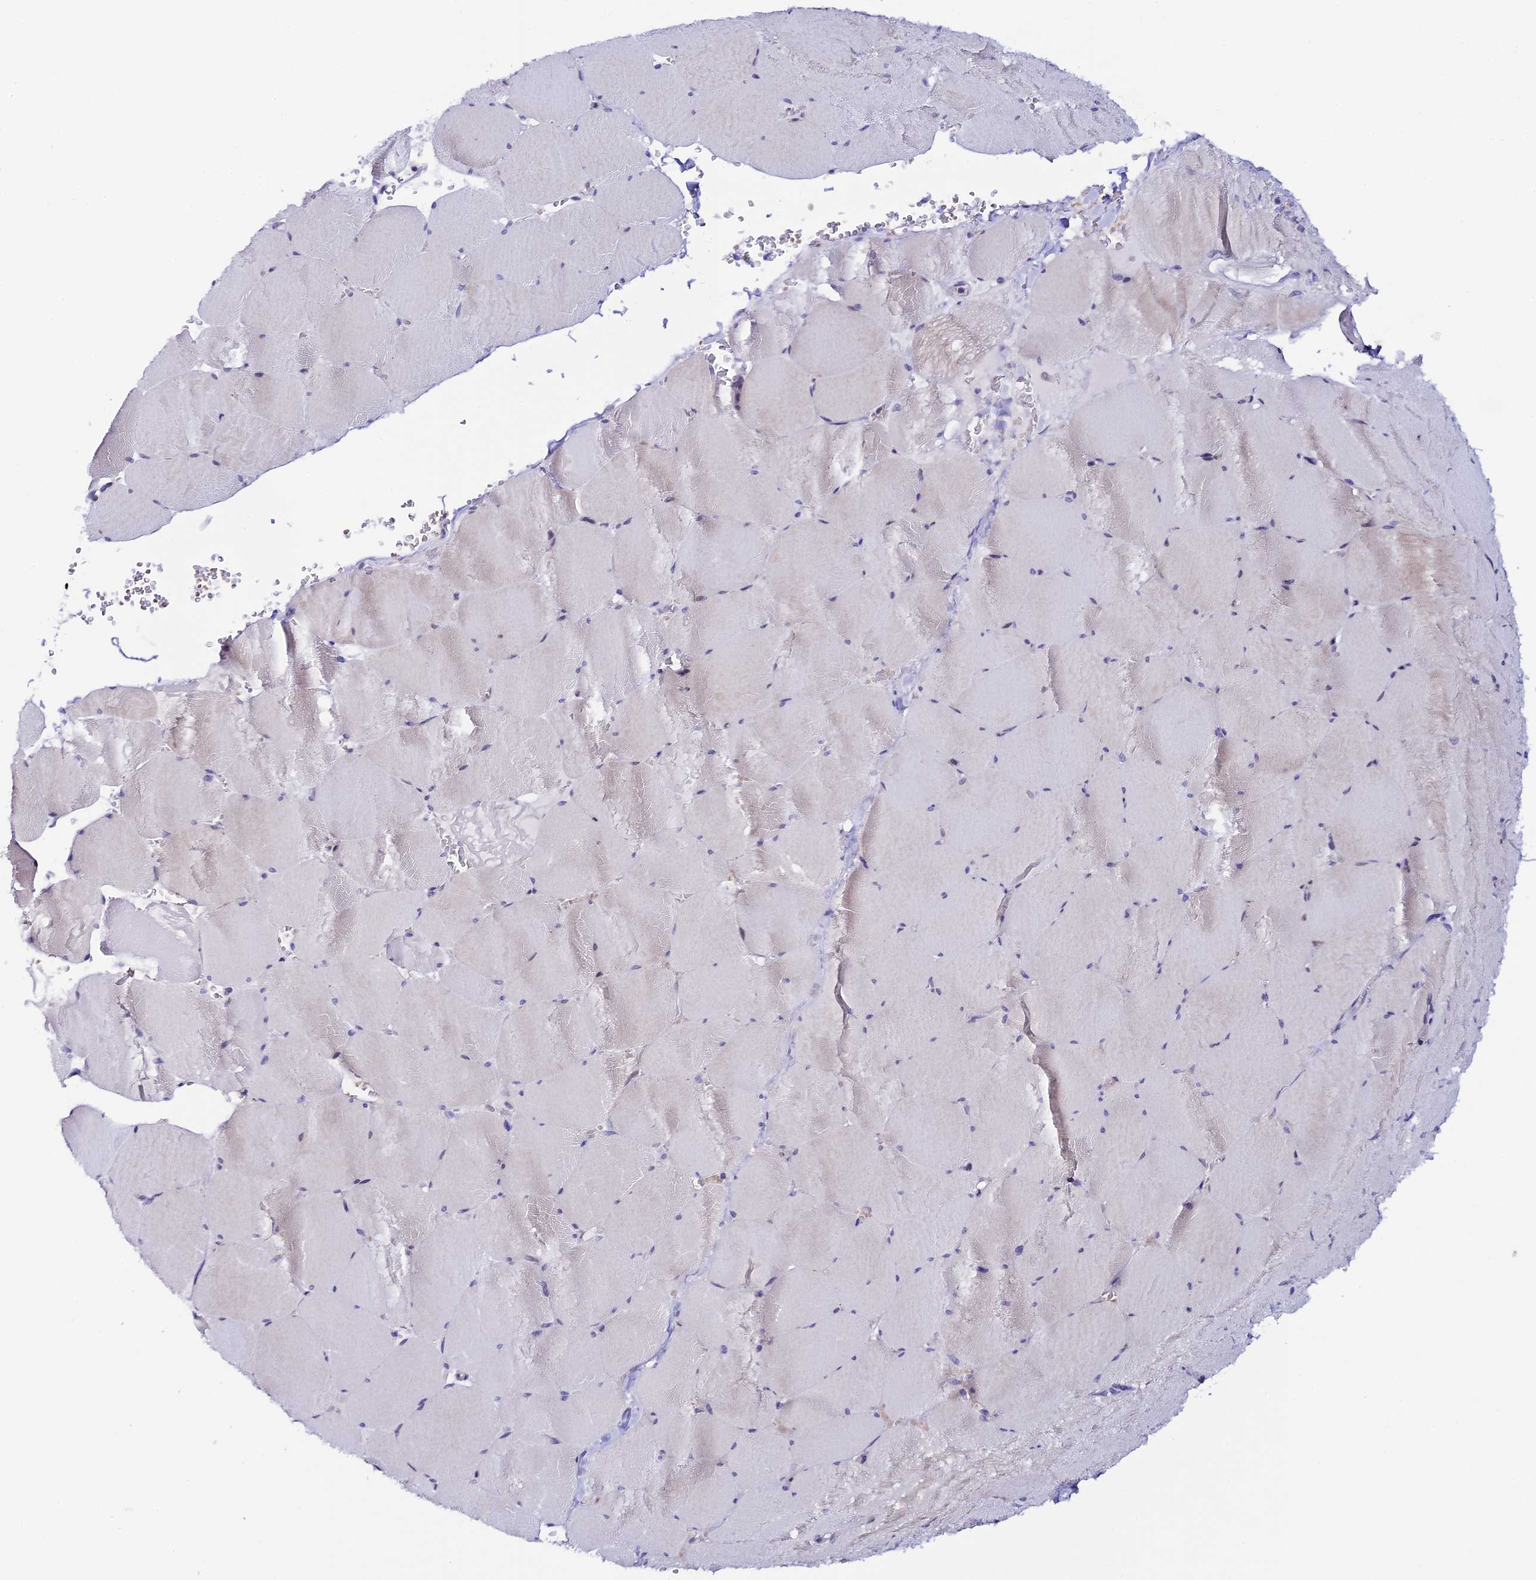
{"staining": {"intensity": "negative", "quantity": "none", "location": "none"}, "tissue": "skeletal muscle", "cell_type": "Myocytes", "image_type": "normal", "snomed": [{"axis": "morphology", "description": "Normal tissue, NOS"}, {"axis": "topography", "description": "Skeletal muscle"}, {"axis": "topography", "description": "Head-Neck"}], "caption": "Myocytes show no significant protein positivity in unremarkable skeletal muscle. (Immunohistochemistry, brightfield microscopy, high magnification).", "gene": "RASGEF1B", "patient": {"sex": "male", "age": 66}}